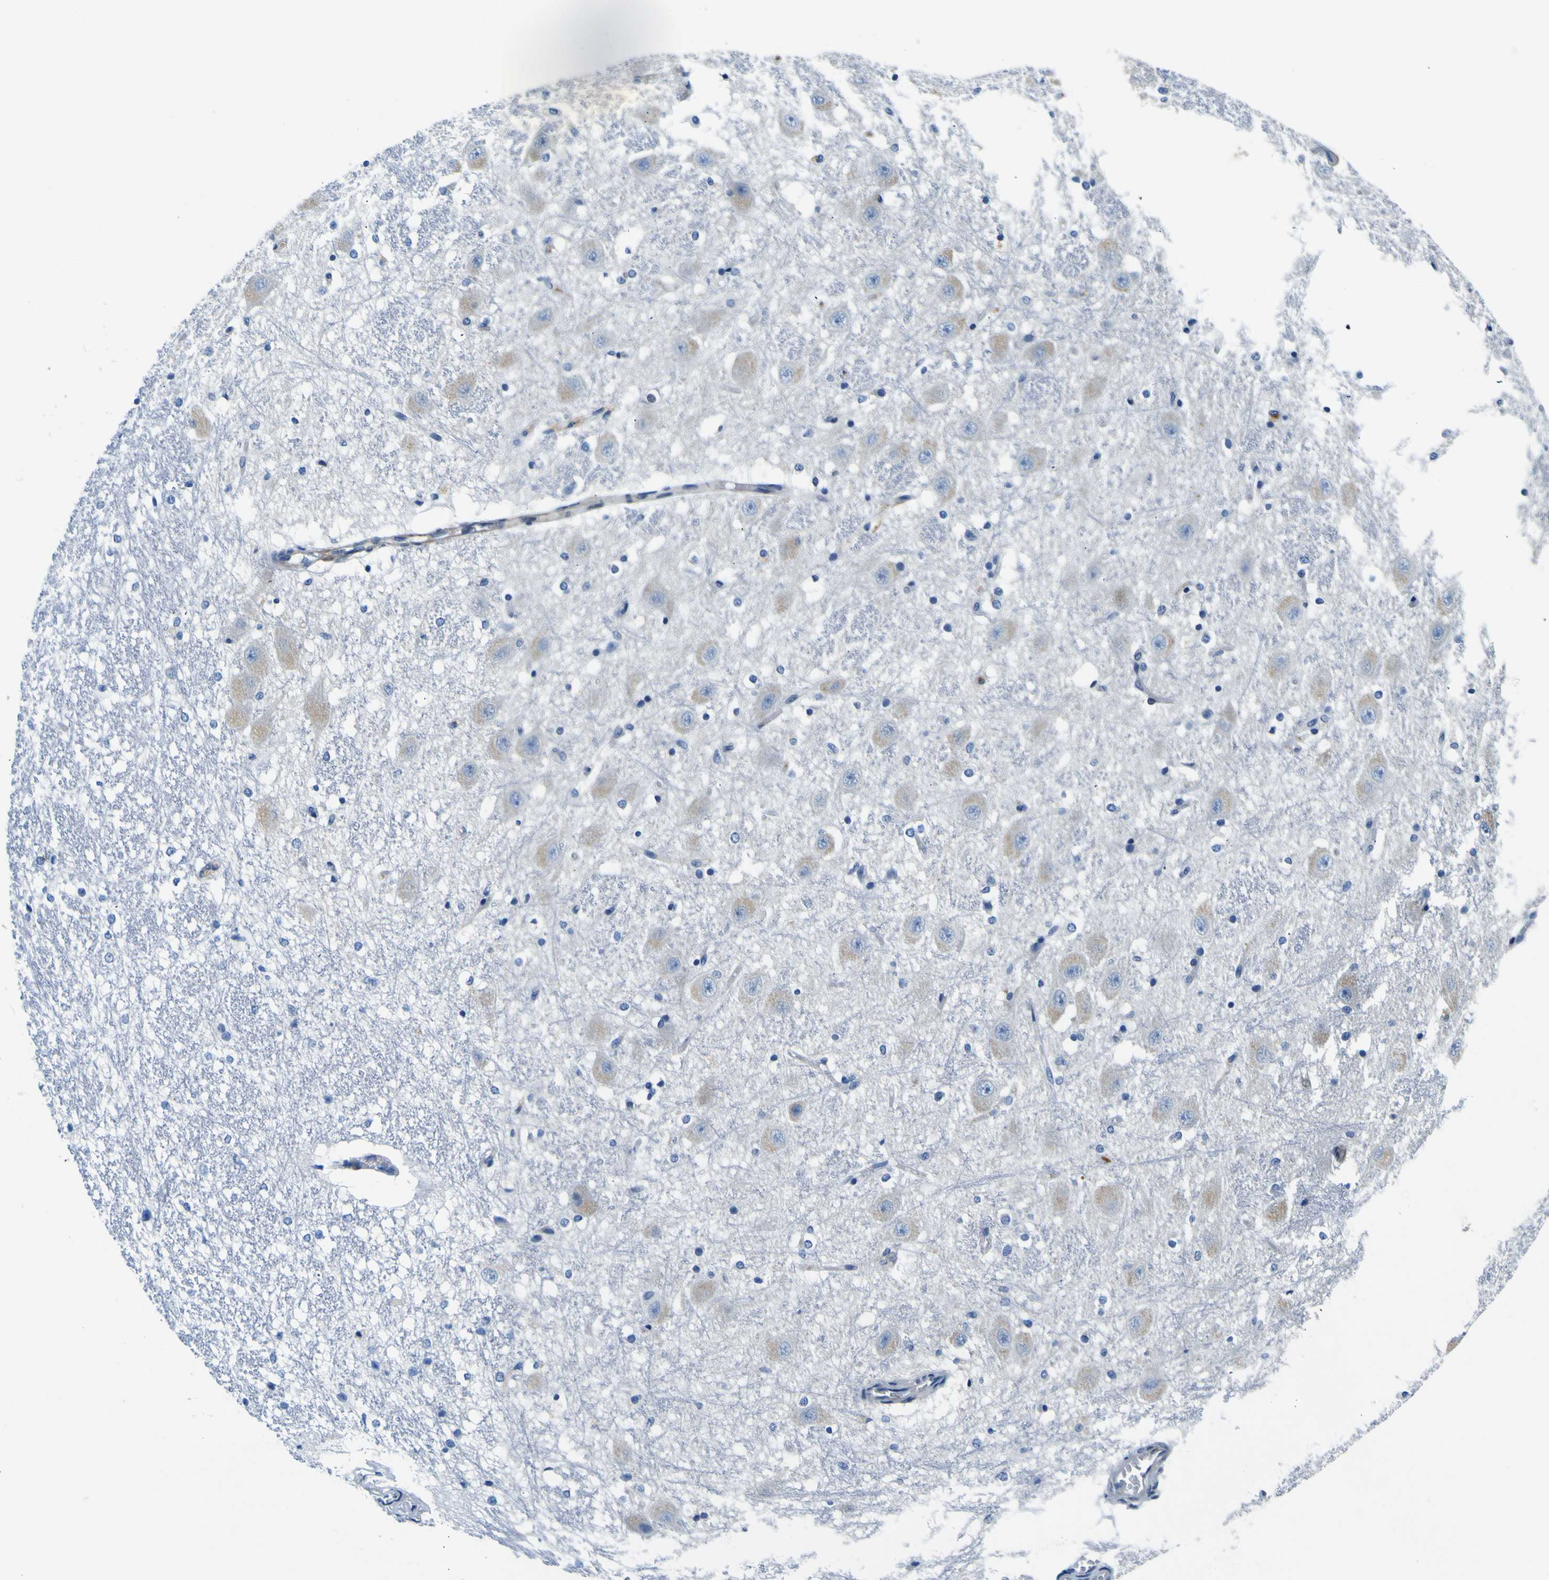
{"staining": {"intensity": "negative", "quantity": "none", "location": "none"}, "tissue": "hippocampus", "cell_type": "Glial cells", "image_type": "normal", "snomed": [{"axis": "morphology", "description": "Normal tissue, NOS"}, {"axis": "topography", "description": "Hippocampus"}], "caption": "Immunohistochemistry micrograph of unremarkable human hippocampus stained for a protein (brown), which shows no positivity in glial cells.", "gene": "ADGRA2", "patient": {"sex": "female", "age": 19}}